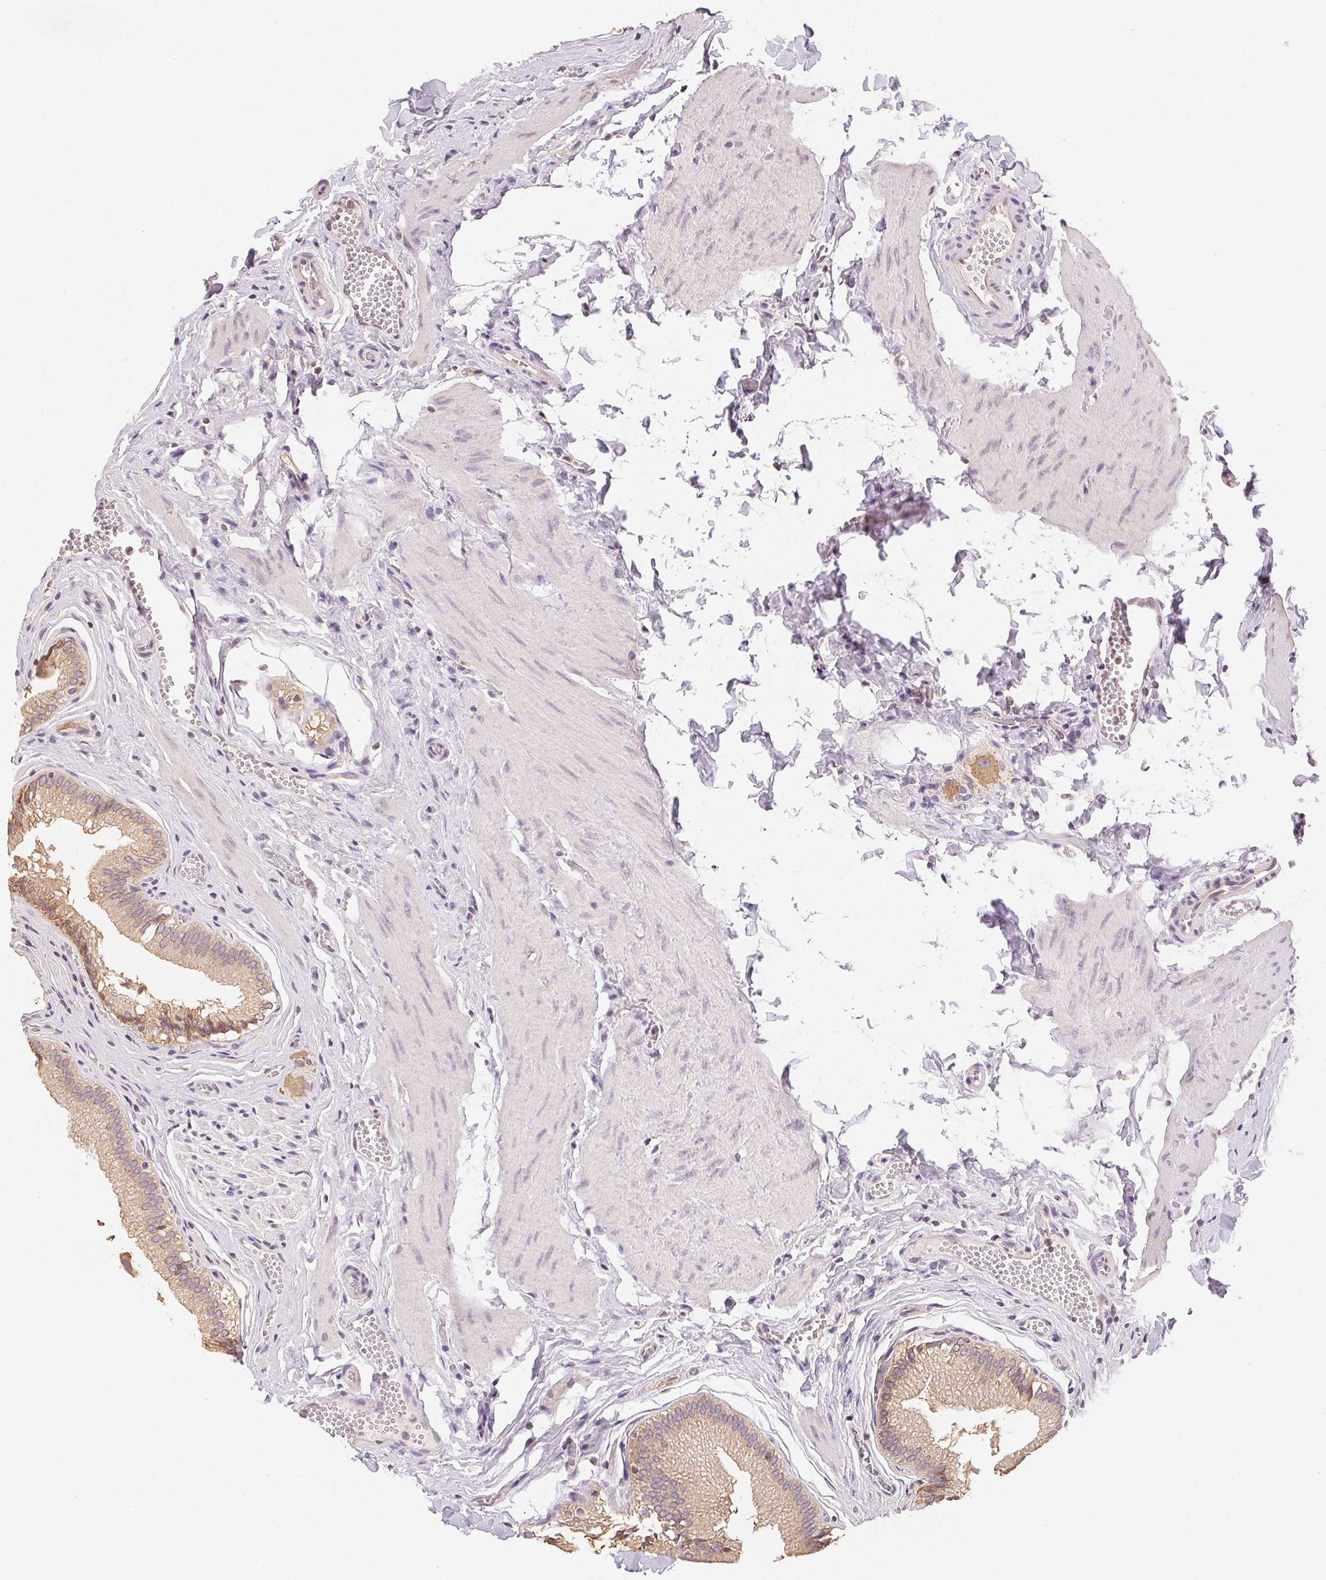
{"staining": {"intensity": "weak", "quantity": ">75%", "location": "cytoplasmic/membranous"}, "tissue": "gallbladder", "cell_type": "Glandular cells", "image_type": "normal", "snomed": [{"axis": "morphology", "description": "Normal tissue, NOS"}, {"axis": "topography", "description": "Gallbladder"}, {"axis": "topography", "description": "Peripheral nerve tissue"}], "caption": "Immunohistochemical staining of normal gallbladder reveals low levels of weak cytoplasmic/membranous staining in approximately >75% of glandular cells. The staining was performed using DAB, with brown indicating positive protein expression. Nuclei are stained blue with hematoxylin.", "gene": "SEZ6L2", "patient": {"sex": "male", "age": 17}}